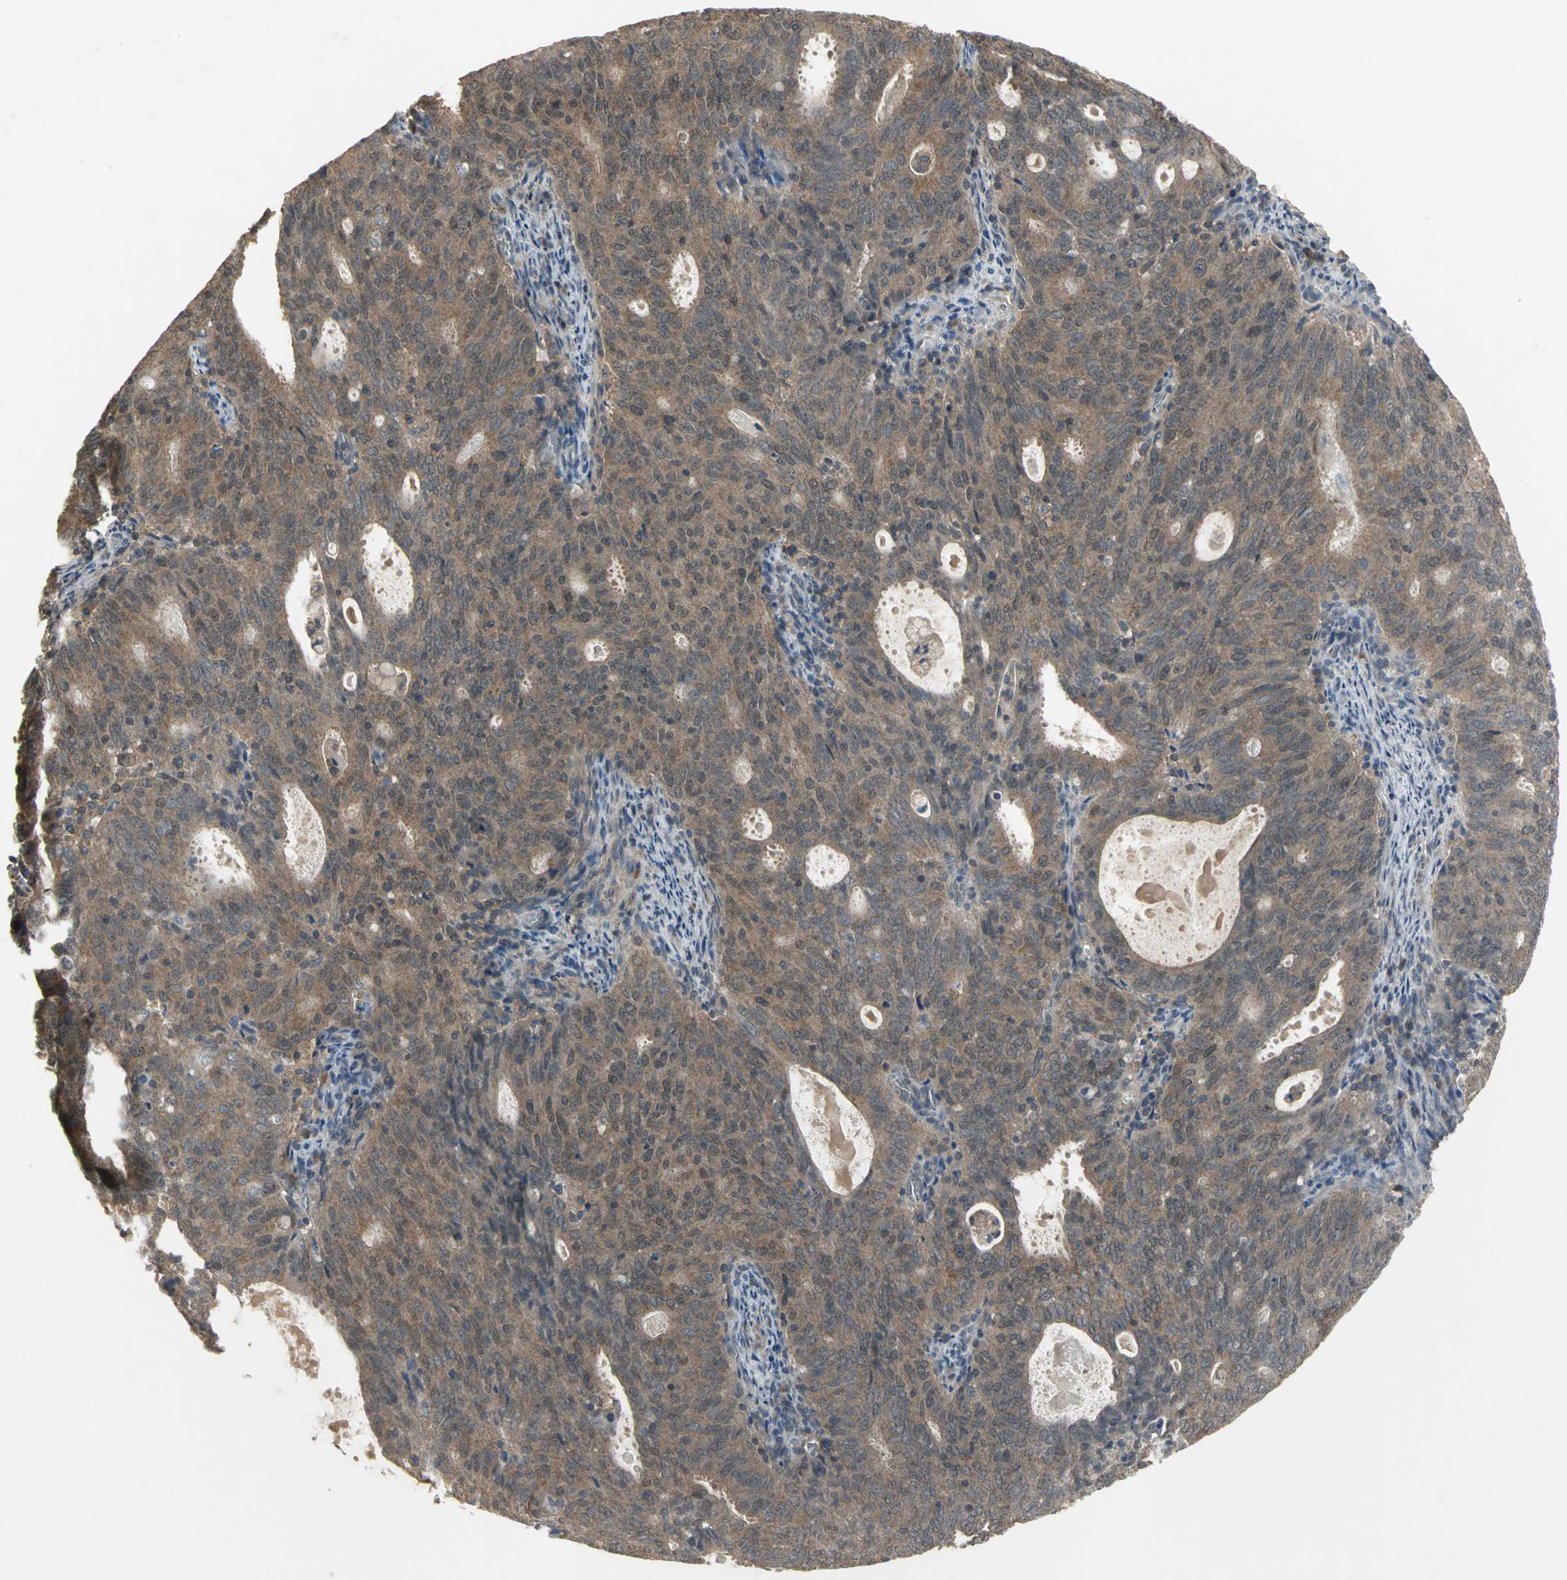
{"staining": {"intensity": "moderate", "quantity": ">75%", "location": "cytoplasmic/membranous"}, "tissue": "cervical cancer", "cell_type": "Tumor cells", "image_type": "cancer", "snomed": [{"axis": "morphology", "description": "Adenocarcinoma, NOS"}, {"axis": "topography", "description": "Cervix"}], "caption": "Cervical cancer (adenocarcinoma) tissue demonstrates moderate cytoplasmic/membranous expression in approximately >75% of tumor cells, visualized by immunohistochemistry.", "gene": "KEAP1", "patient": {"sex": "female", "age": 44}}